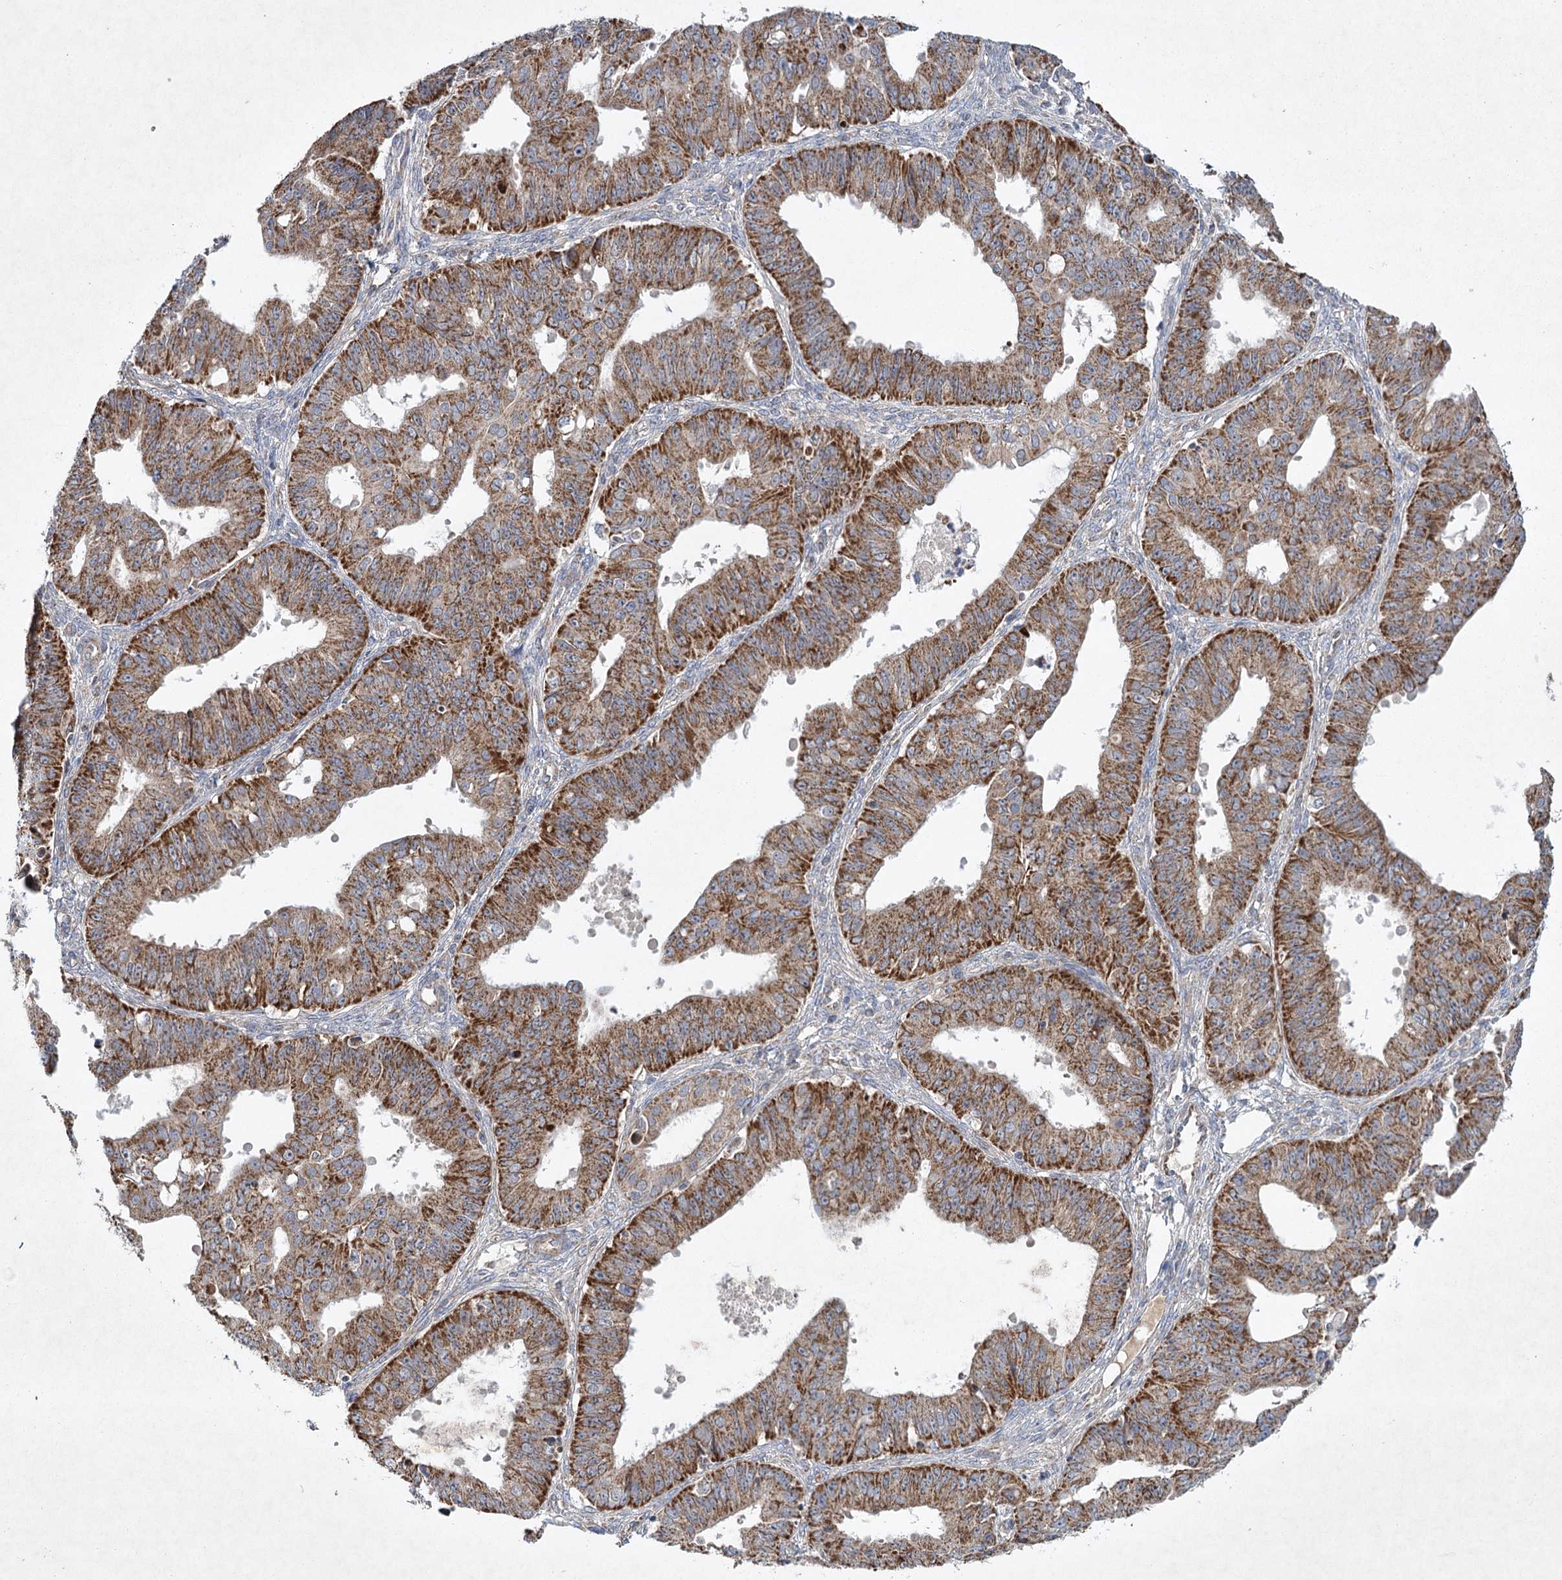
{"staining": {"intensity": "strong", "quantity": ">75%", "location": "cytoplasmic/membranous"}, "tissue": "ovarian cancer", "cell_type": "Tumor cells", "image_type": "cancer", "snomed": [{"axis": "morphology", "description": "Carcinoma, endometroid"}, {"axis": "topography", "description": "Appendix"}, {"axis": "topography", "description": "Ovary"}], "caption": "Ovarian cancer (endometroid carcinoma) tissue displays strong cytoplasmic/membranous positivity in about >75% of tumor cells, visualized by immunohistochemistry.", "gene": "MRPL44", "patient": {"sex": "female", "age": 42}}